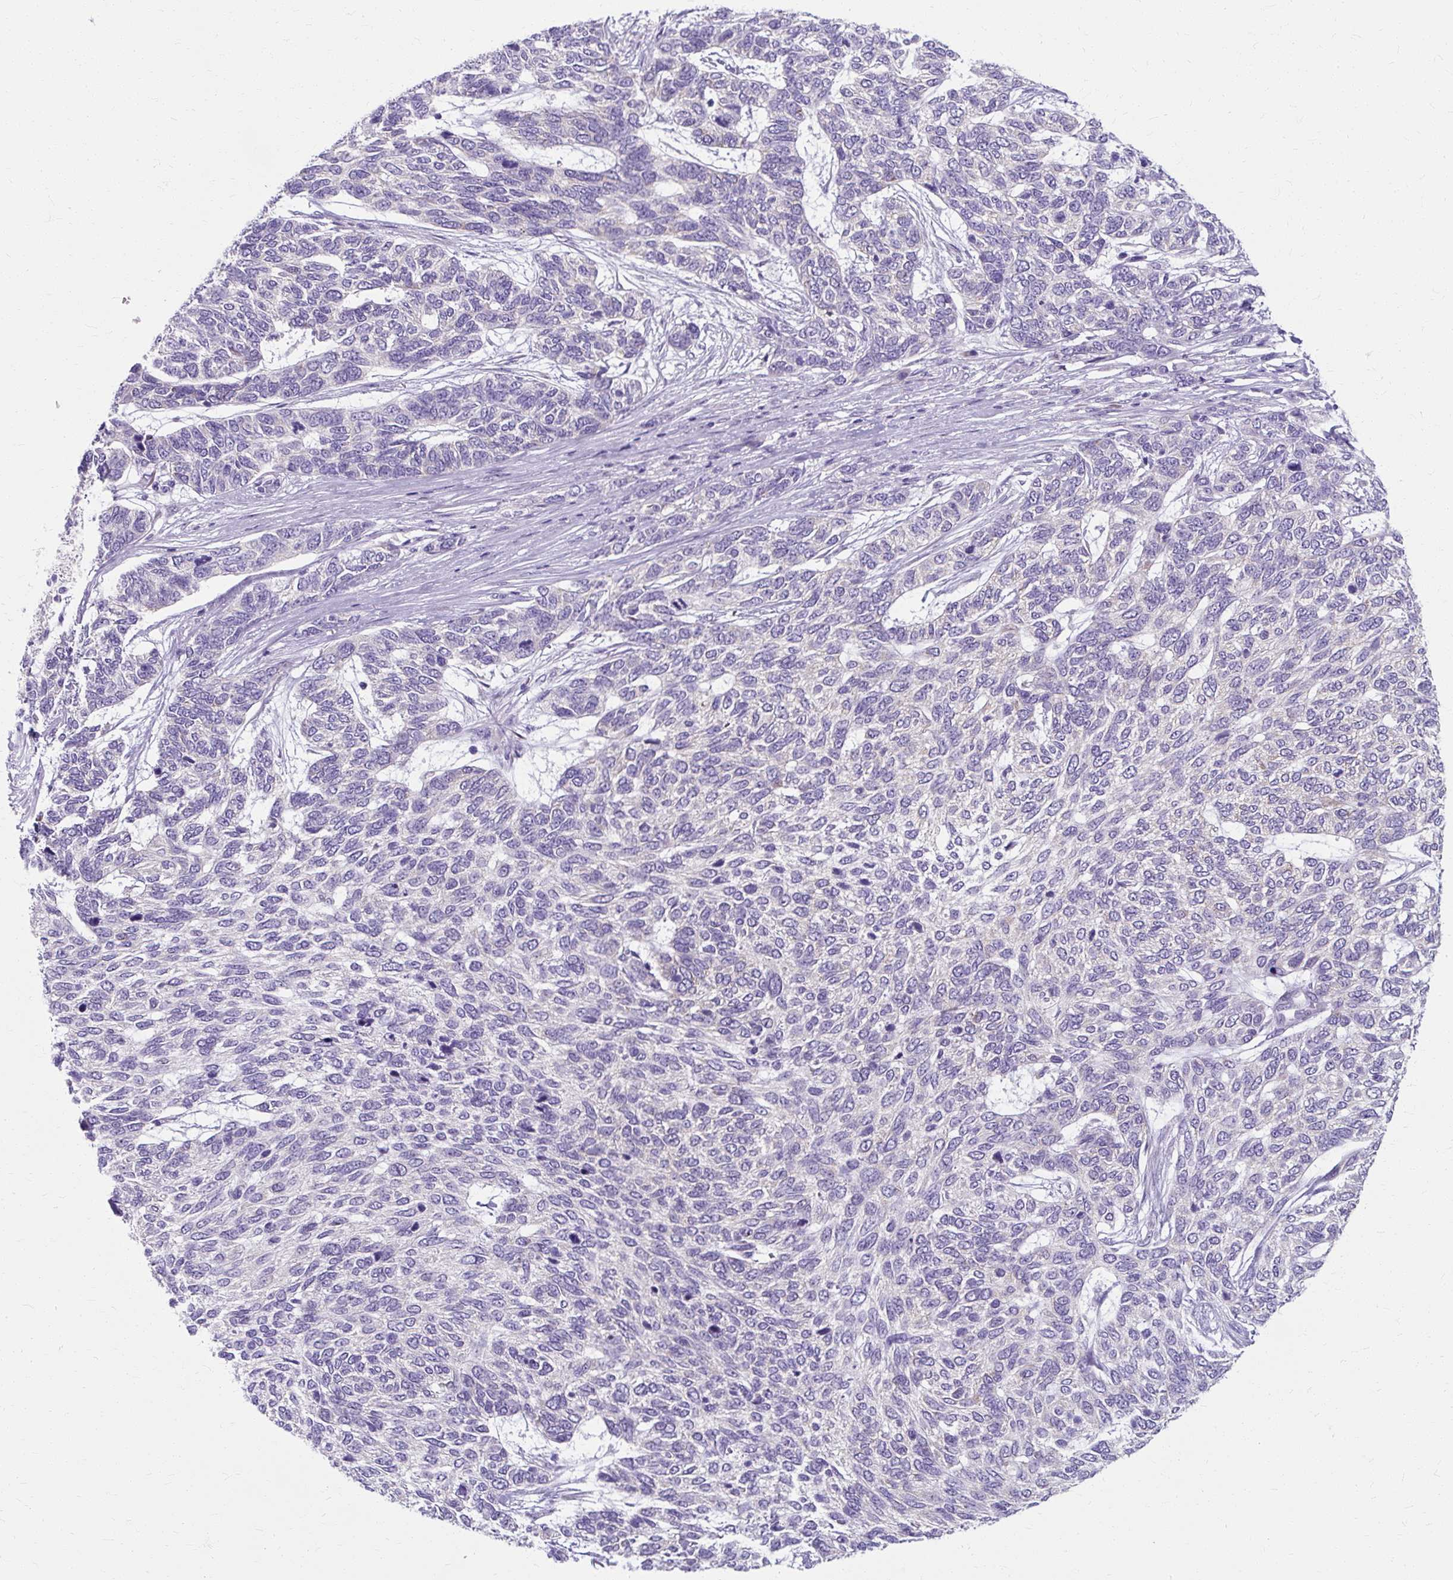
{"staining": {"intensity": "negative", "quantity": "none", "location": "none"}, "tissue": "skin cancer", "cell_type": "Tumor cells", "image_type": "cancer", "snomed": [{"axis": "morphology", "description": "Basal cell carcinoma"}, {"axis": "topography", "description": "Skin"}], "caption": "Immunohistochemistry photomicrograph of neoplastic tissue: skin basal cell carcinoma stained with DAB (3,3'-diaminobenzidine) exhibits no significant protein staining in tumor cells.", "gene": "ZNF555", "patient": {"sex": "female", "age": 65}}